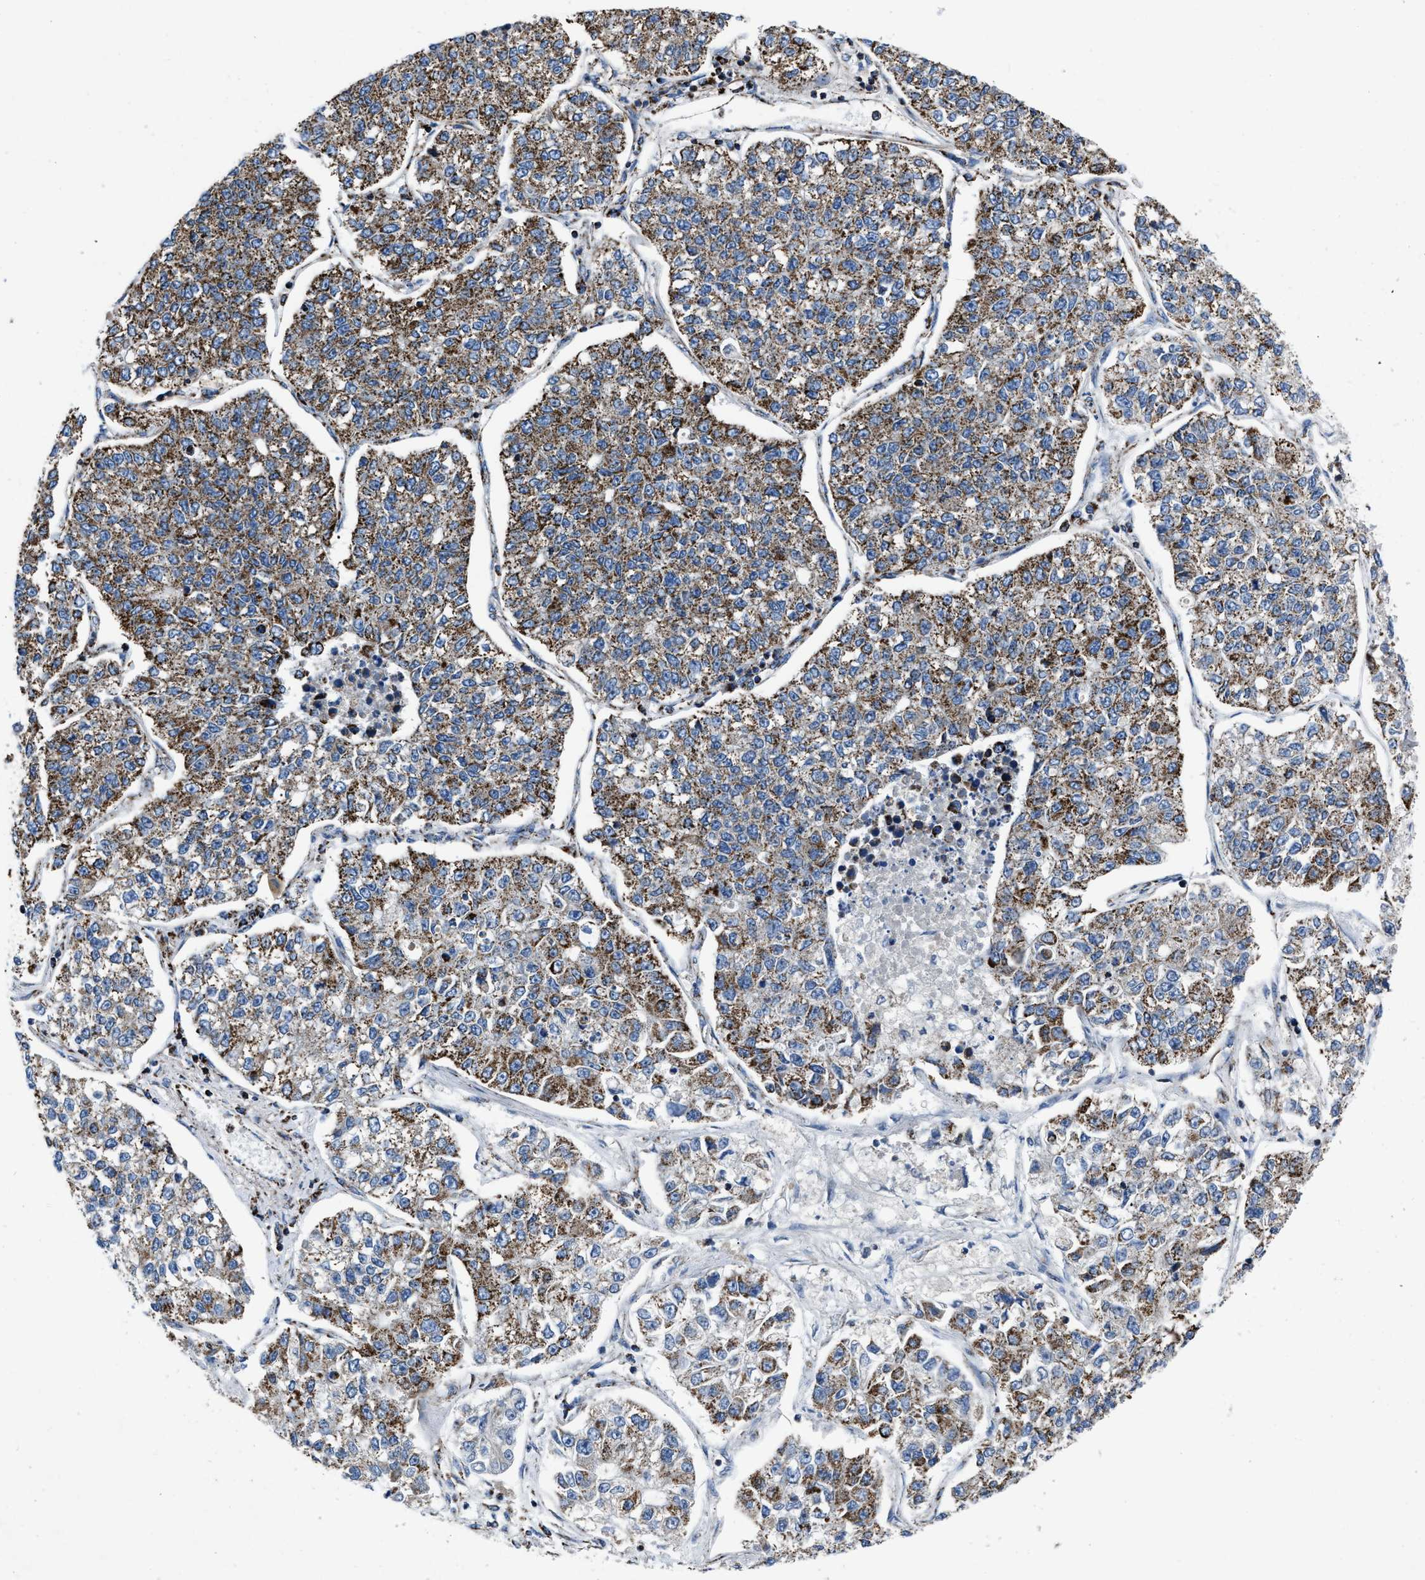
{"staining": {"intensity": "moderate", "quantity": ">75%", "location": "cytoplasmic/membranous"}, "tissue": "lung cancer", "cell_type": "Tumor cells", "image_type": "cancer", "snomed": [{"axis": "morphology", "description": "Adenocarcinoma, NOS"}, {"axis": "topography", "description": "Lung"}], "caption": "Brown immunohistochemical staining in human lung adenocarcinoma displays moderate cytoplasmic/membranous staining in approximately >75% of tumor cells.", "gene": "NSD3", "patient": {"sex": "male", "age": 49}}